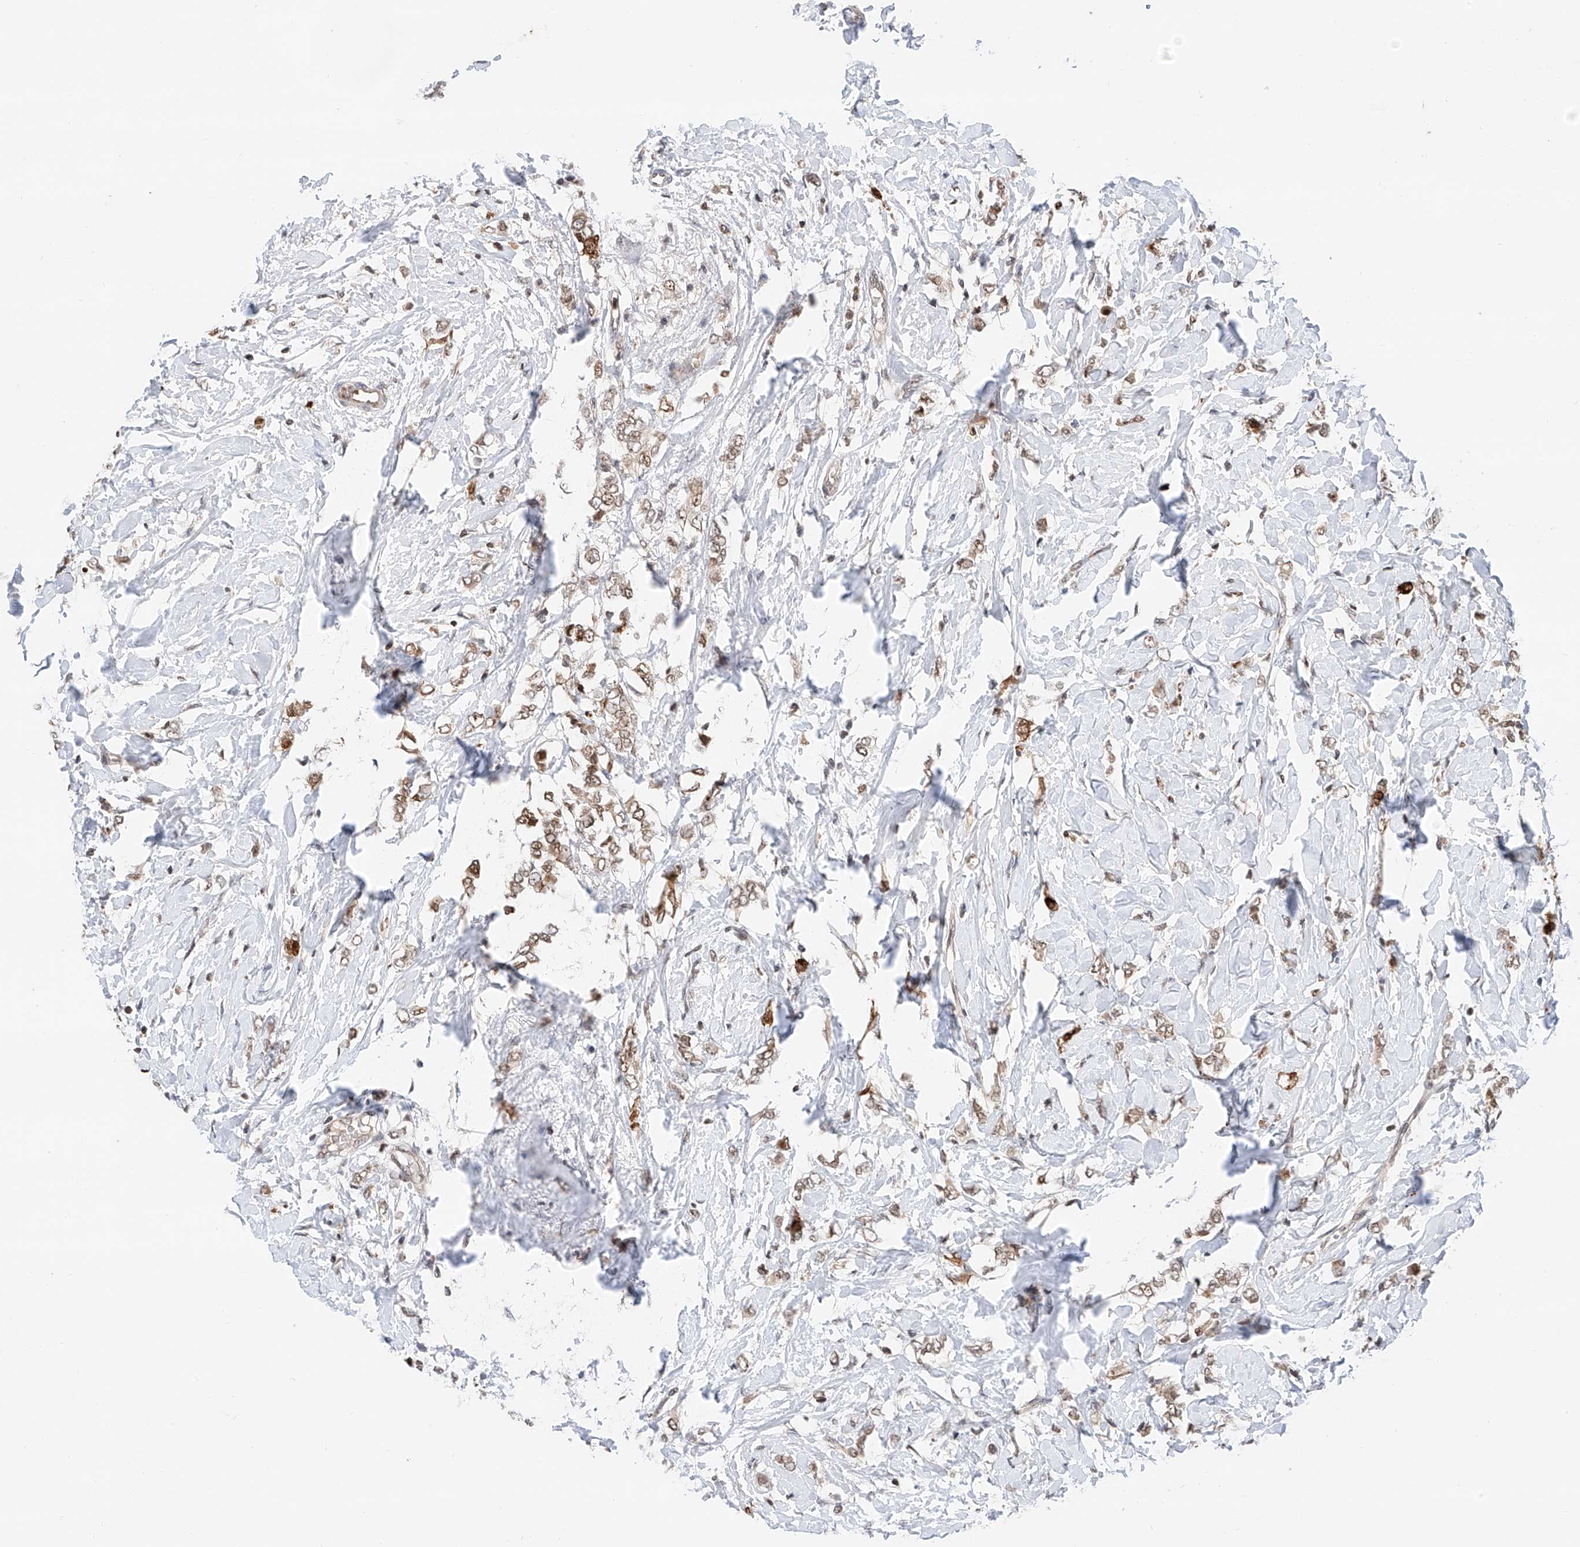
{"staining": {"intensity": "moderate", "quantity": ">75%", "location": "cytoplasmic/membranous"}, "tissue": "breast cancer", "cell_type": "Tumor cells", "image_type": "cancer", "snomed": [{"axis": "morphology", "description": "Normal tissue, NOS"}, {"axis": "morphology", "description": "Lobular carcinoma"}, {"axis": "topography", "description": "Breast"}], "caption": "Breast lobular carcinoma stained with a brown dye displays moderate cytoplasmic/membranous positive expression in approximately >75% of tumor cells.", "gene": "SNRNP200", "patient": {"sex": "female", "age": 47}}